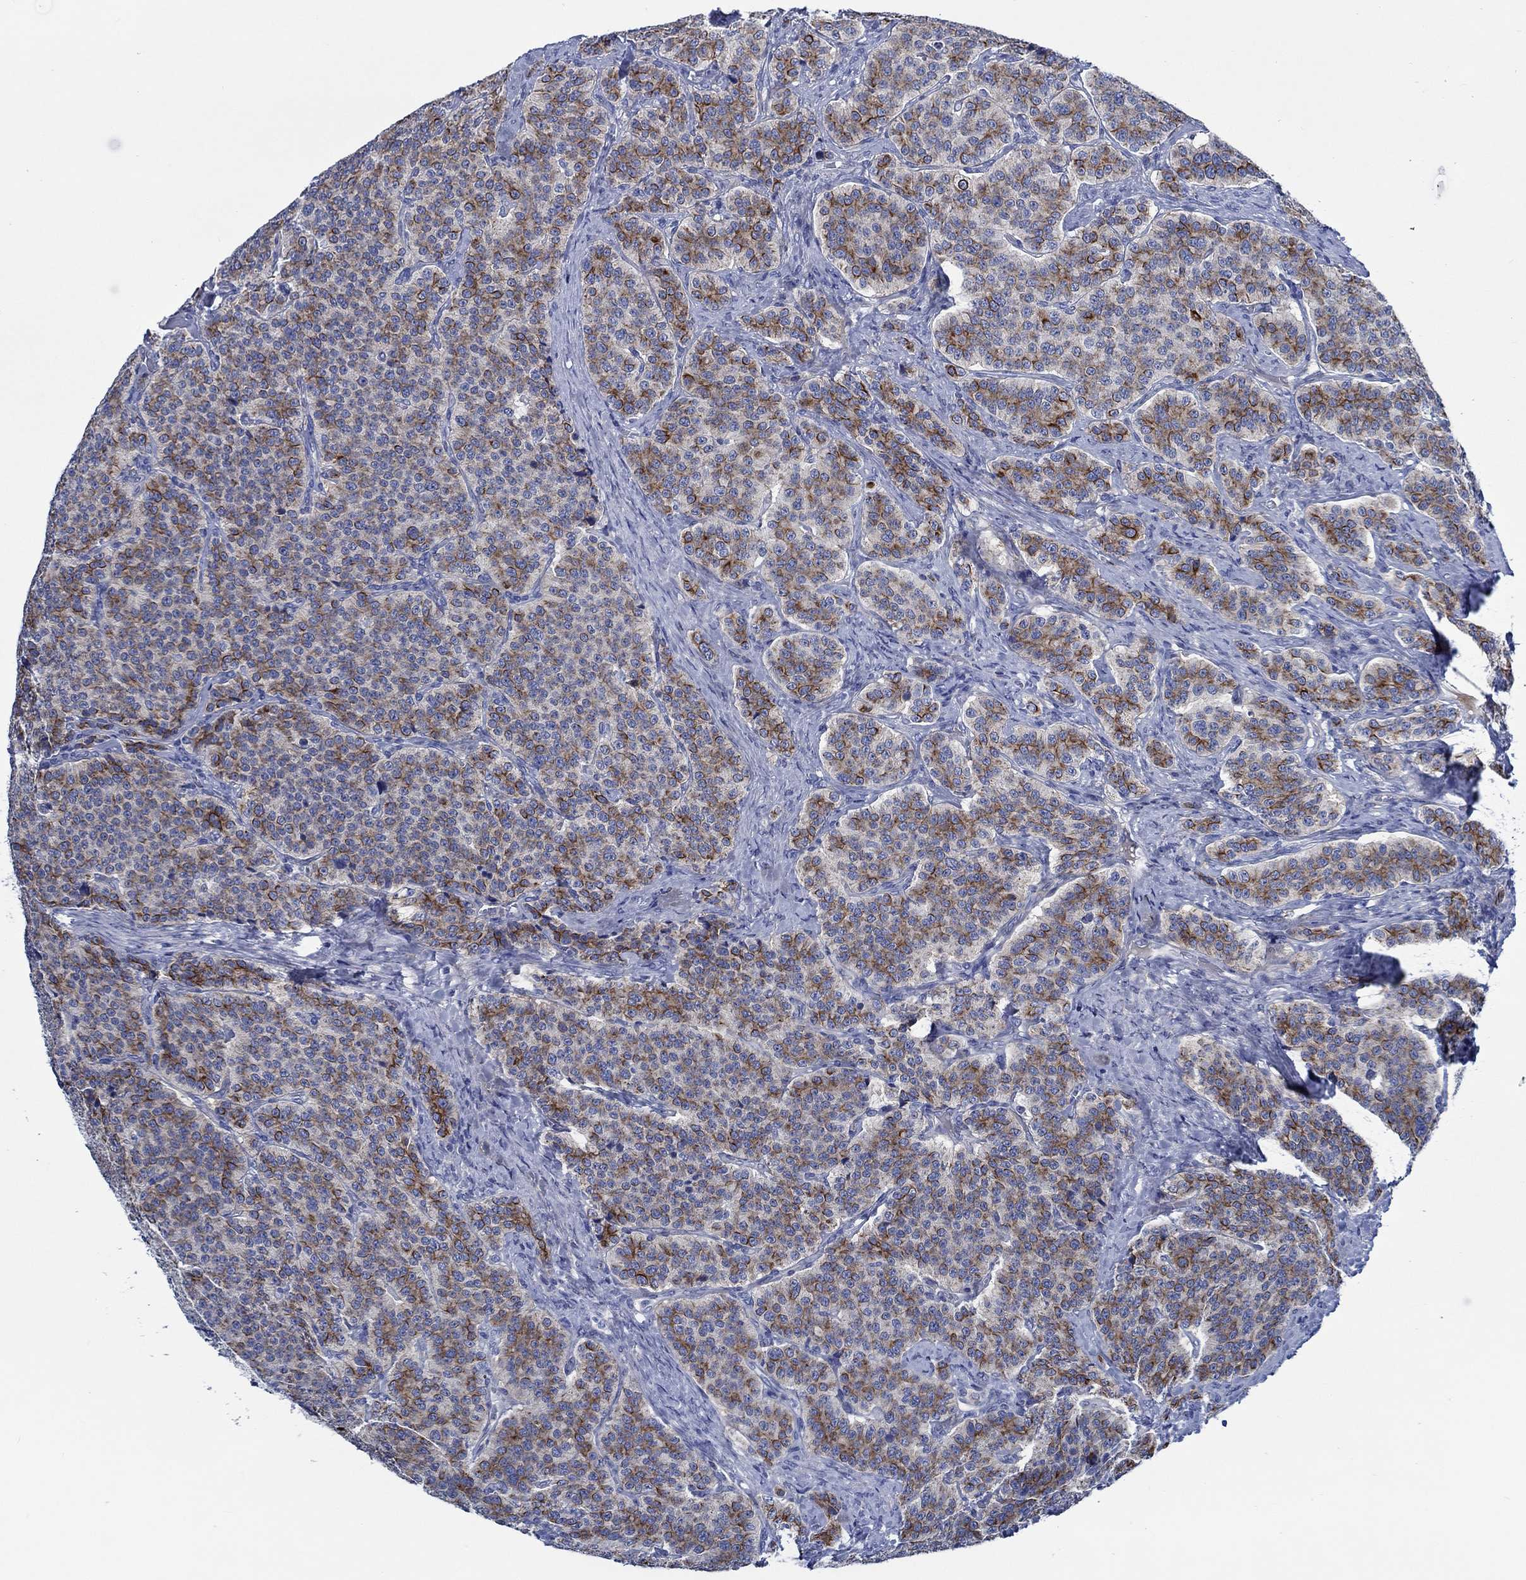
{"staining": {"intensity": "strong", "quantity": "25%-75%", "location": "cytoplasmic/membranous"}, "tissue": "carcinoid", "cell_type": "Tumor cells", "image_type": "cancer", "snomed": [{"axis": "morphology", "description": "Carcinoid, malignant, NOS"}, {"axis": "topography", "description": "Small intestine"}], "caption": "Immunohistochemistry image of neoplastic tissue: carcinoid stained using immunohistochemistry (IHC) displays high levels of strong protein expression localized specifically in the cytoplasmic/membranous of tumor cells, appearing as a cytoplasmic/membranous brown color.", "gene": "SVEP1", "patient": {"sex": "female", "age": 58}}